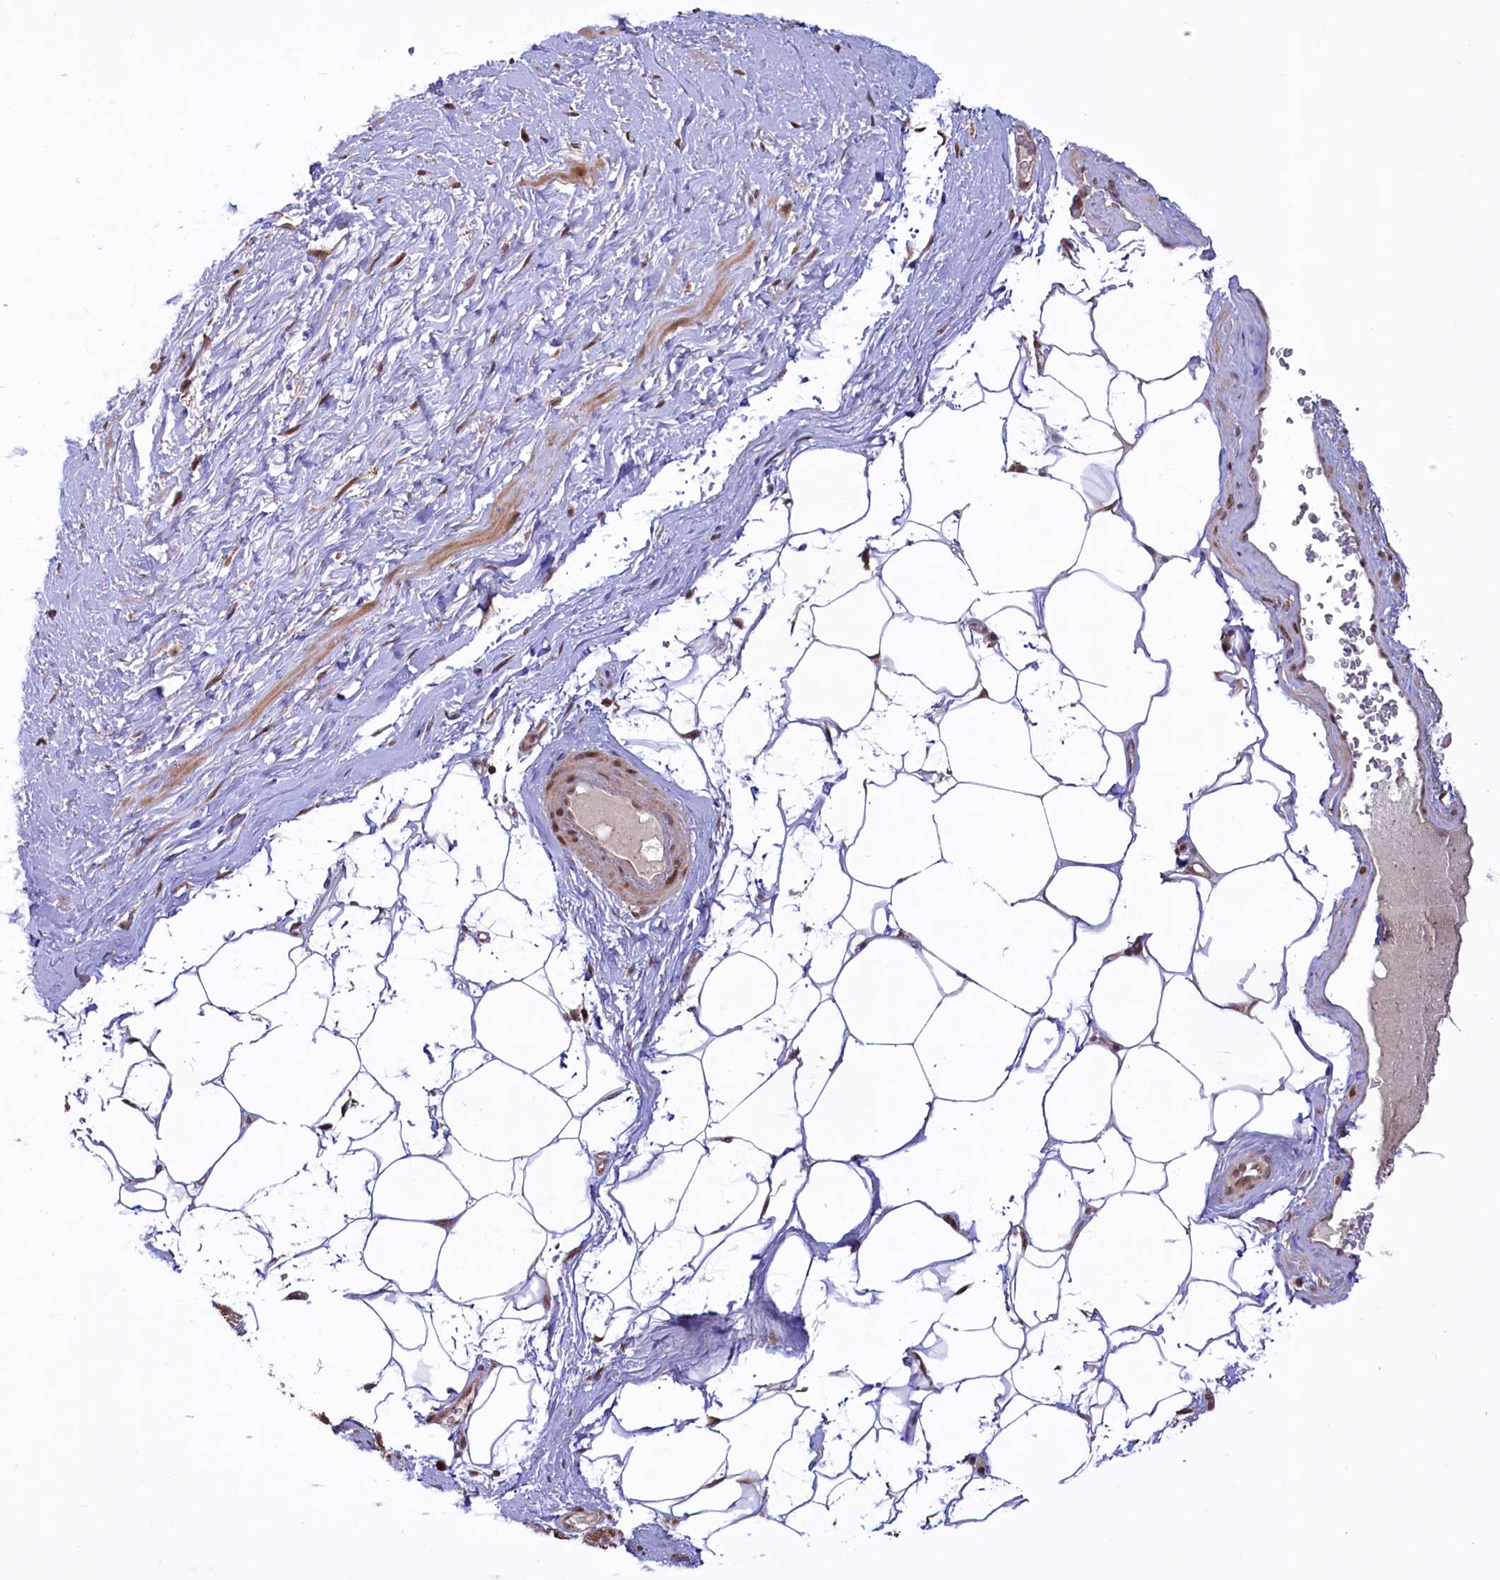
{"staining": {"intensity": "moderate", "quantity": ">75%", "location": "nuclear"}, "tissue": "adipose tissue", "cell_type": "Adipocytes", "image_type": "normal", "snomed": [{"axis": "morphology", "description": "Normal tissue, NOS"}, {"axis": "morphology", "description": "Adenocarcinoma, Low grade"}, {"axis": "topography", "description": "Prostate"}, {"axis": "topography", "description": "Peripheral nerve tissue"}], "caption": "Protein expression analysis of benign human adipose tissue reveals moderate nuclear staining in approximately >75% of adipocytes.", "gene": "PHC3", "patient": {"sex": "male", "age": 63}}